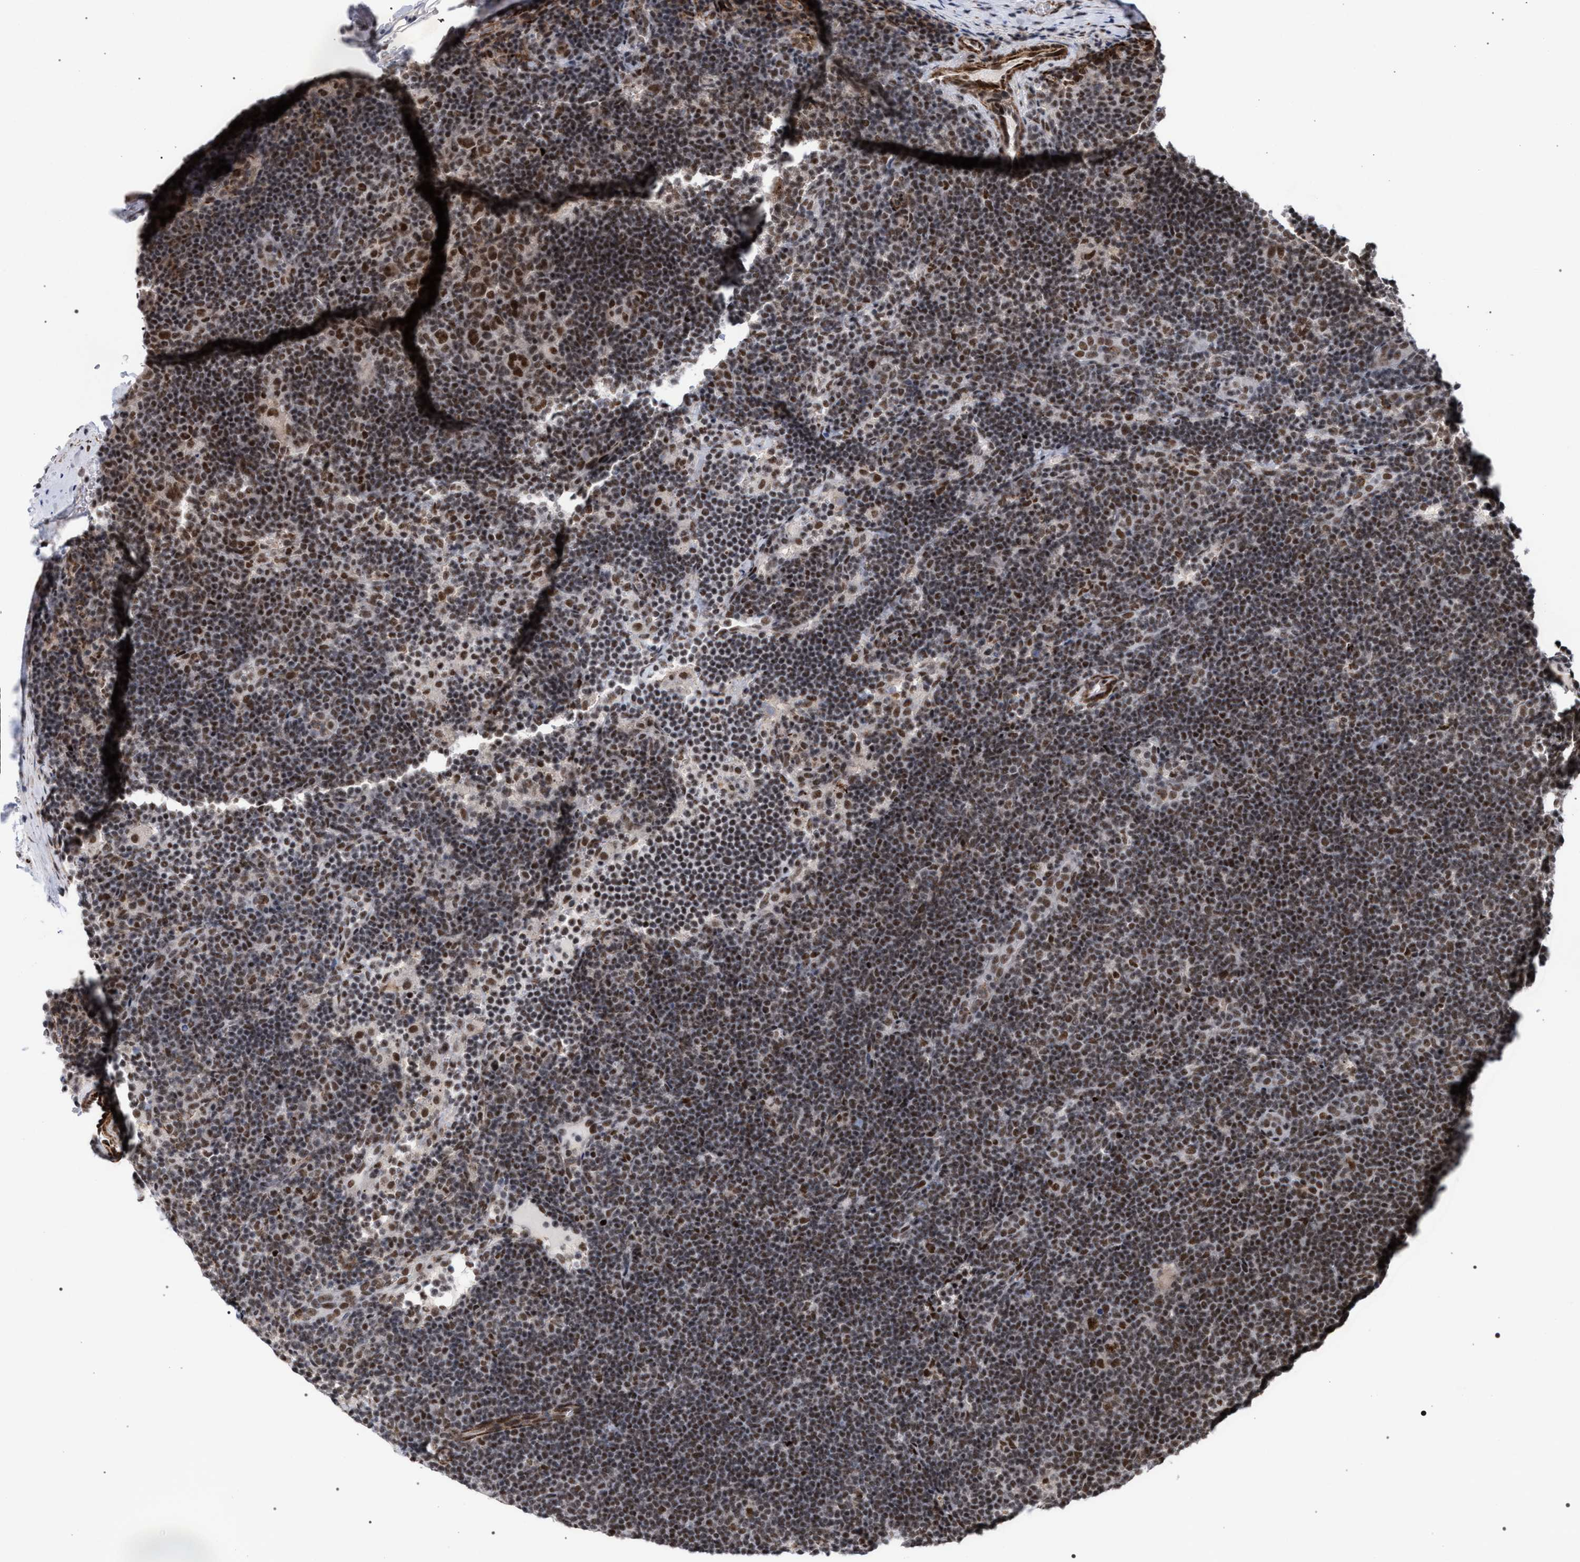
{"staining": {"intensity": "moderate", "quantity": ">75%", "location": "nuclear"}, "tissue": "lymphoma", "cell_type": "Tumor cells", "image_type": "cancer", "snomed": [{"axis": "morphology", "description": "Hodgkin's disease, NOS"}, {"axis": "topography", "description": "Lymph node"}], "caption": "Immunohistochemical staining of human lymphoma displays medium levels of moderate nuclear protein expression in approximately >75% of tumor cells.", "gene": "SCAF4", "patient": {"sex": "female", "age": 57}}